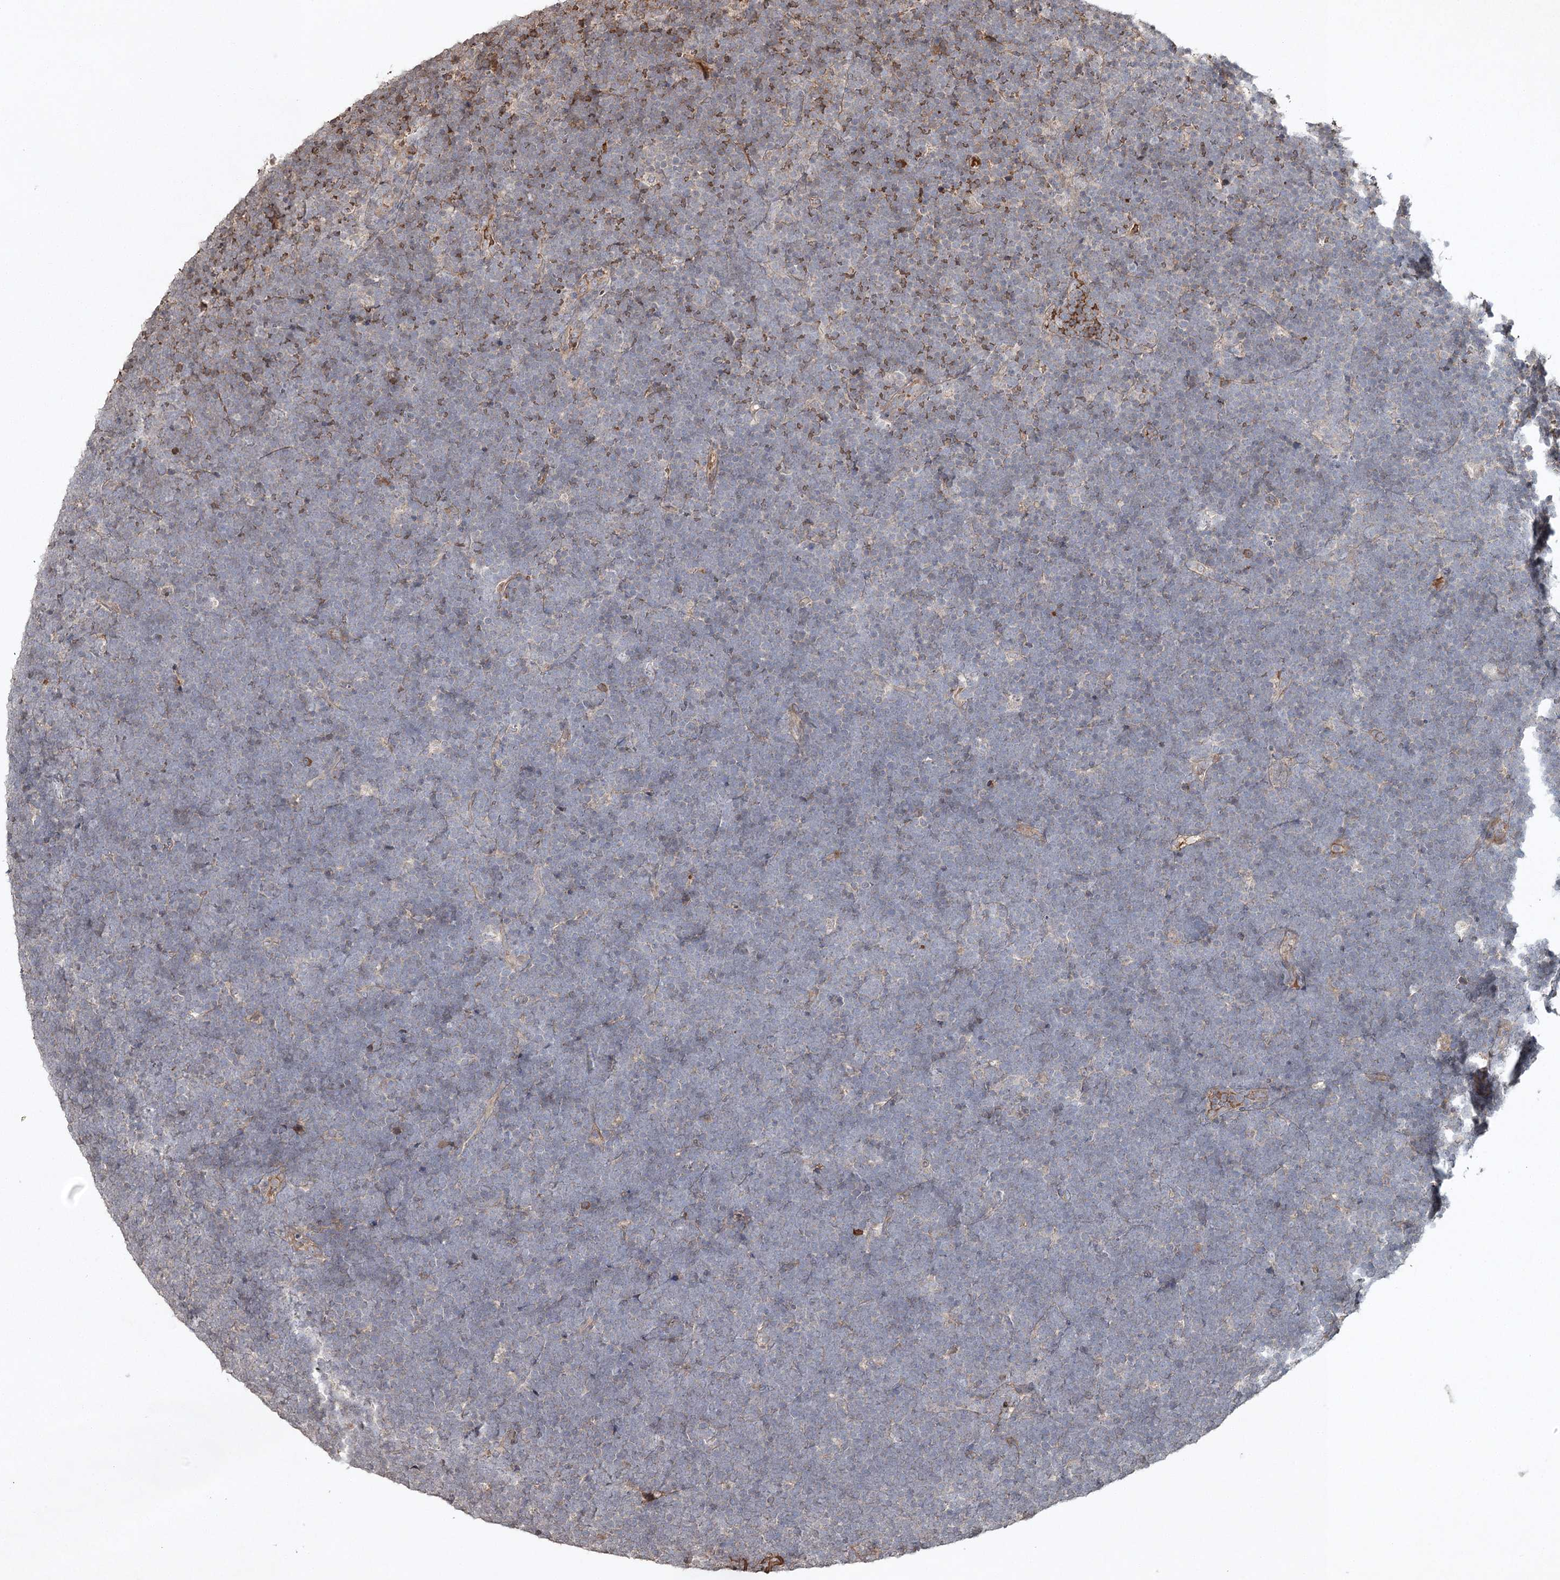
{"staining": {"intensity": "moderate", "quantity": "<25%", "location": "cytoplasmic/membranous"}, "tissue": "lymphoma", "cell_type": "Tumor cells", "image_type": "cancer", "snomed": [{"axis": "morphology", "description": "Malignant lymphoma, non-Hodgkin's type, High grade"}, {"axis": "topography", "description": "Lymph node"}], "caption": "IHC photomicrograph of neoplastic tissue: human malignant lymphoma, non-Hodgkin's type (high-grade) stained using immunohistochemistry (IHC) displays low levels of moderate protein expression localized specifically in the cytoplasmic/membranous of tumor cells, appearing as a cytoplasmic/membranous brown color.", "gene": "CYP2B6", "patient": {"sex": "male", "age": 13}}